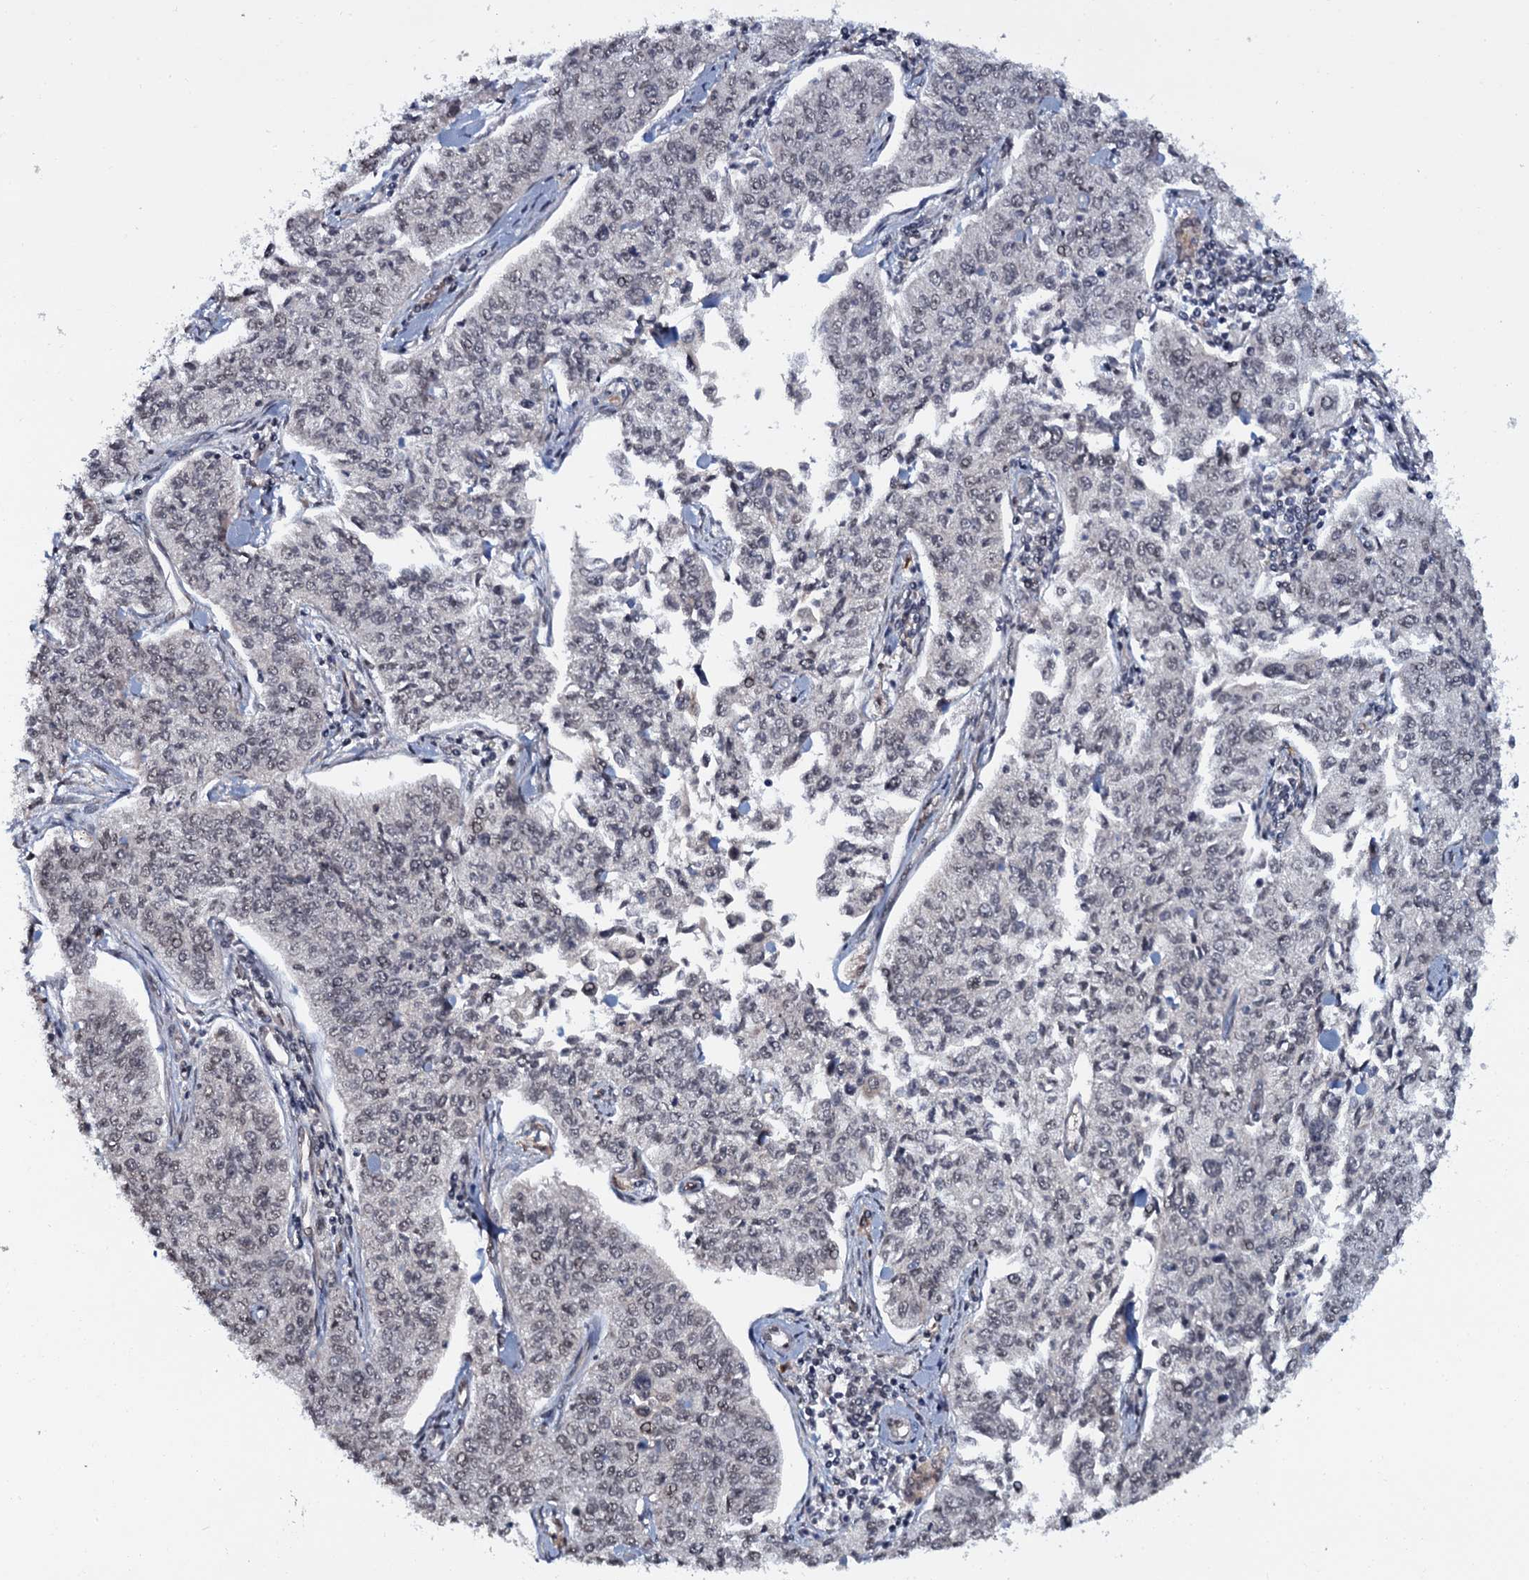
{"staining": {"intensity": "weak", "quantity": "<25%", "location": "nuclear"}, "tissue": "cervical cancer", "cell_type": "Tumor cells", "image_type": "cancer", "snomed": [{"axis": "morphology", "description": "Squamous cell carcinoma, NOS"}, {"axis": "topography", "description": "Cervix"}], "caption": "This is an IHC micrograph of human squamous cell carcinoma (cervical). There is no expression in tumor cells.", "gene": "SH2D4B", "patient": {"sex": "female", "age": 35}}